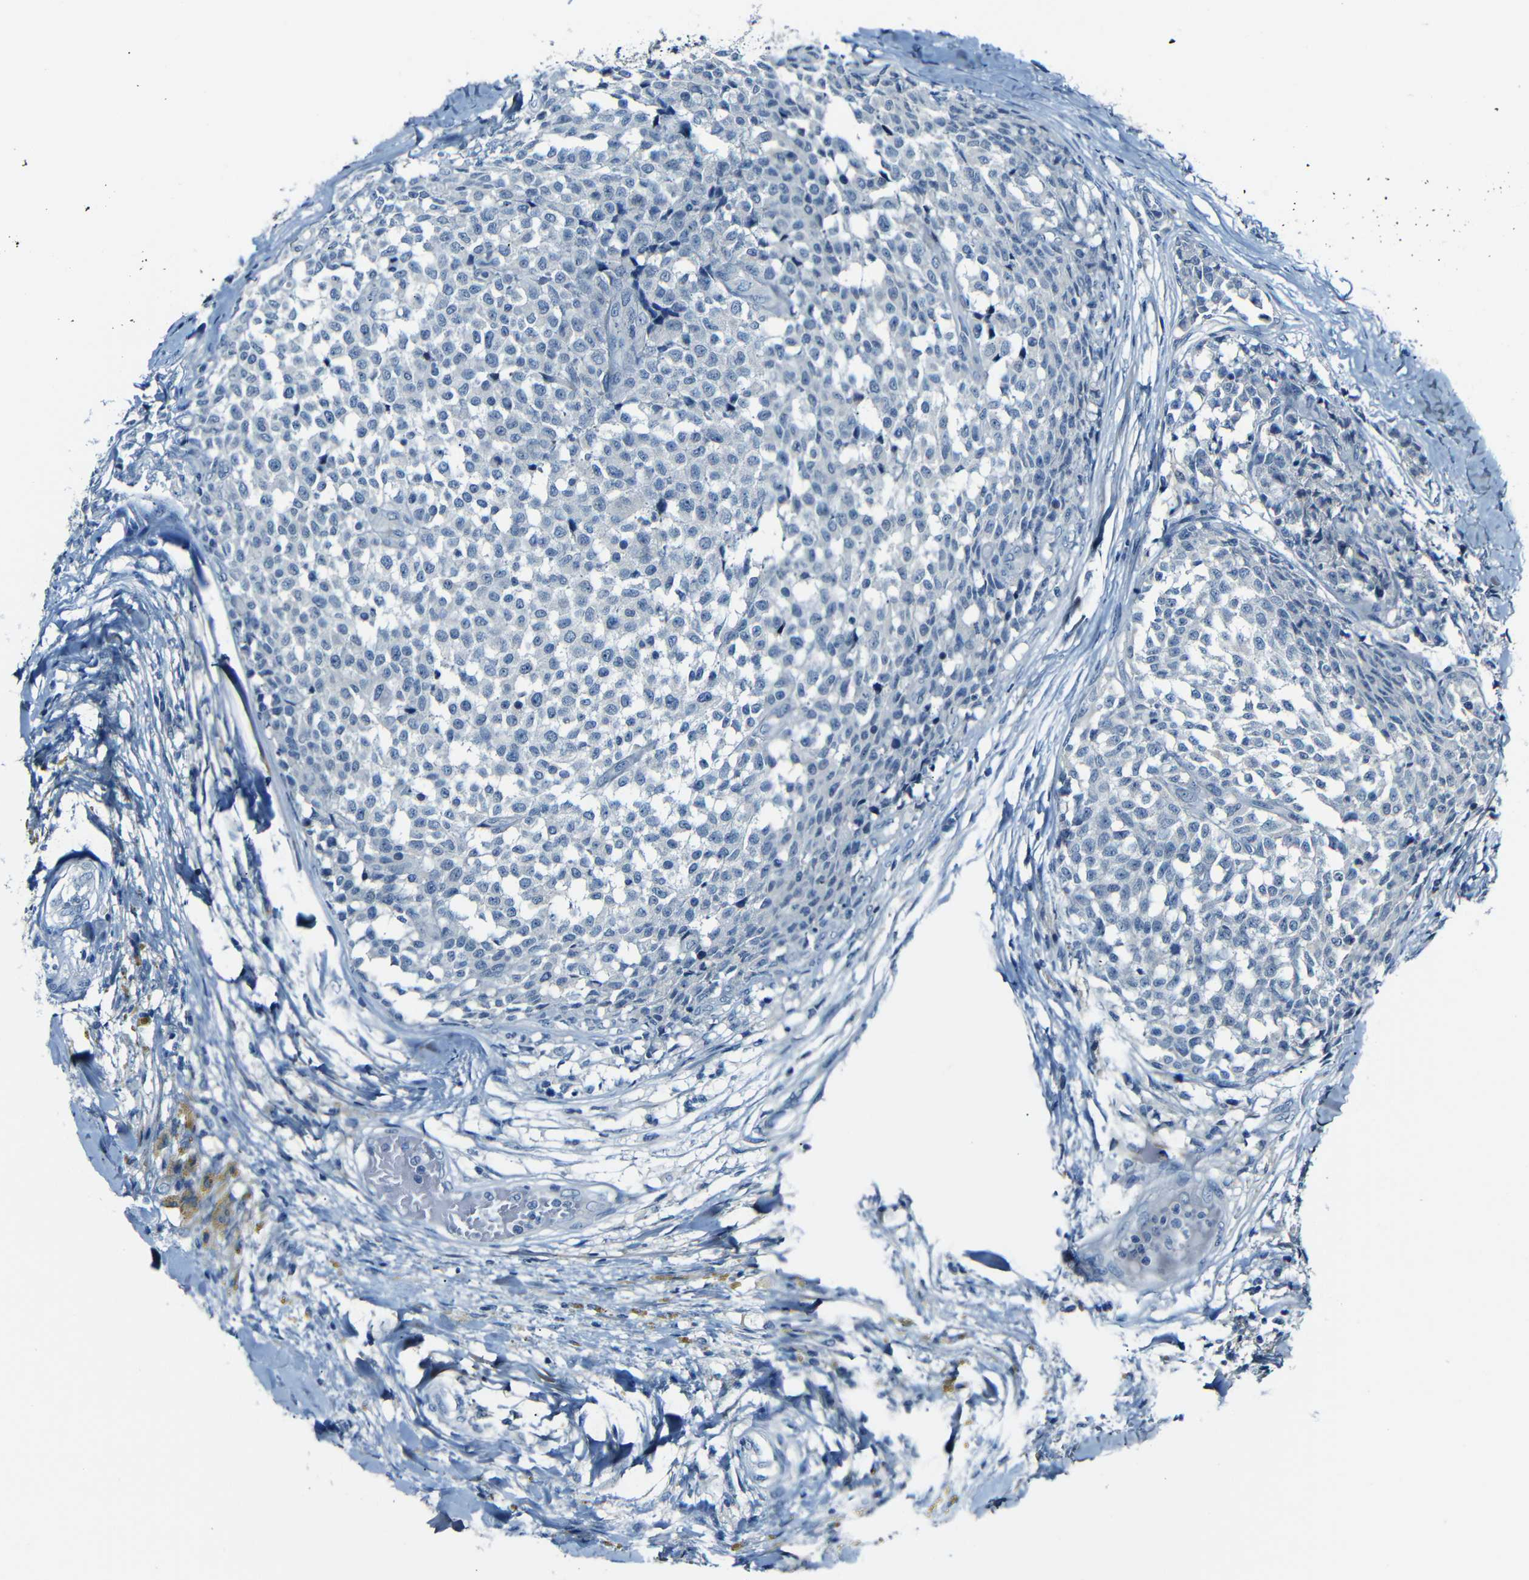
{"staining": {"intensity": "negative", "quantity": "none", "location": "none"}, "tissue": "testis cancer", "cell_type": "Tumor cells", "image_type": "cancer", "snomed": [{"axis": "morphology", "description": "Seminoma, NOS"}, {"axis": "topography", "description": "Testis"}], "caption": "Tumor cells show no significant expression in seminoma (testis).", "gene": "ANK3", "patient": {"sex": "male", "age": 59}}